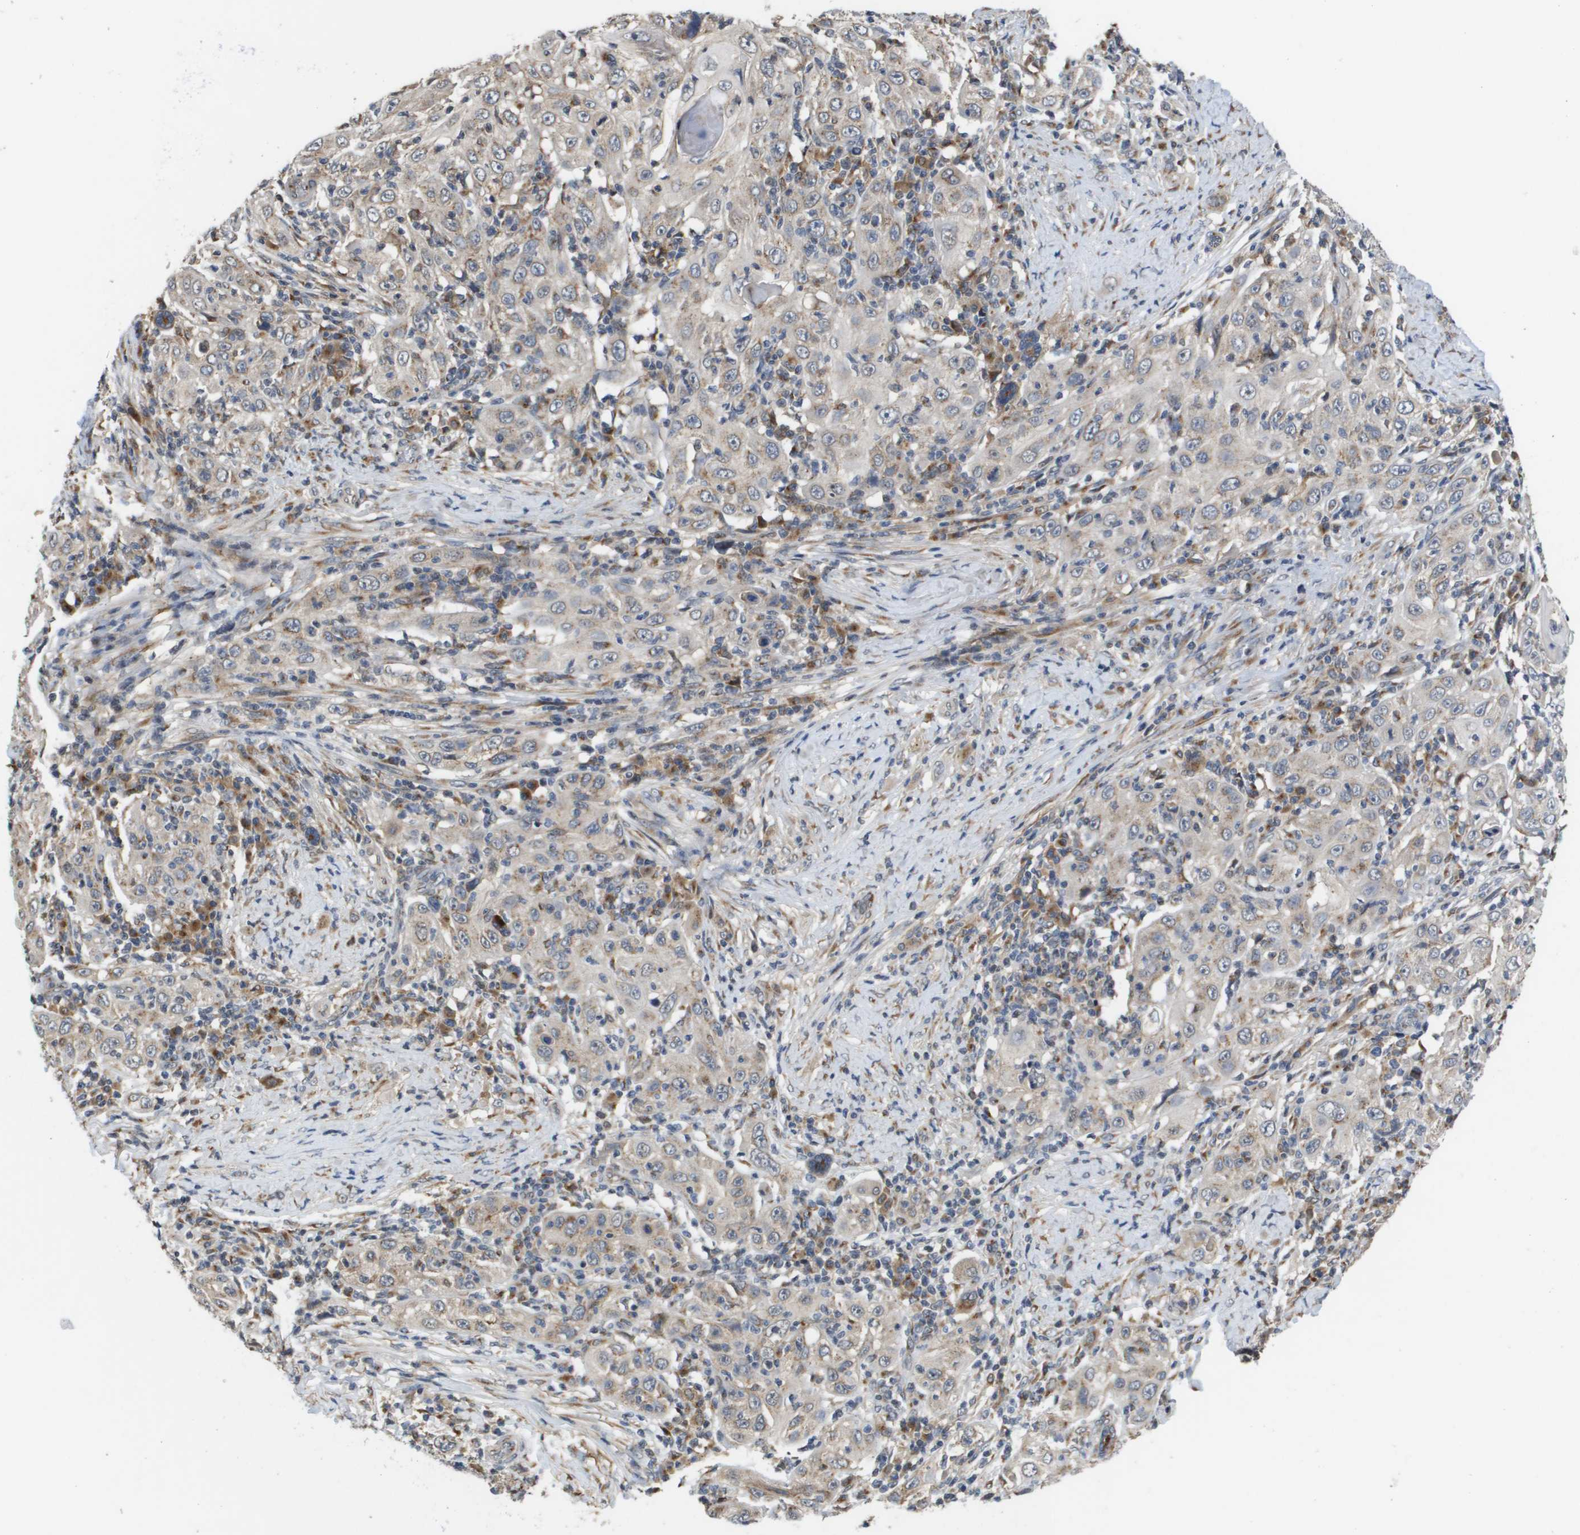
{"staining": {"intensity": "weak", "quantity": "<25%", "location": "cytoplasmic/membranous"}, "tissue": "skin cancer", "cell_type": "Tumor cells", "image_type": "cancer", "snomed": [{"axis": "morphology", "description": "Squamous cell carcinoma, NOS"}, {"axis": "topography", "description": "Skin"}], "caption": "There is no significant staining in tumor cells of skin cancer. (IHC, brightfield microscopy, high magnification).", "gene": "PCK1", "patient": {"sex": "female", "age": 88}}